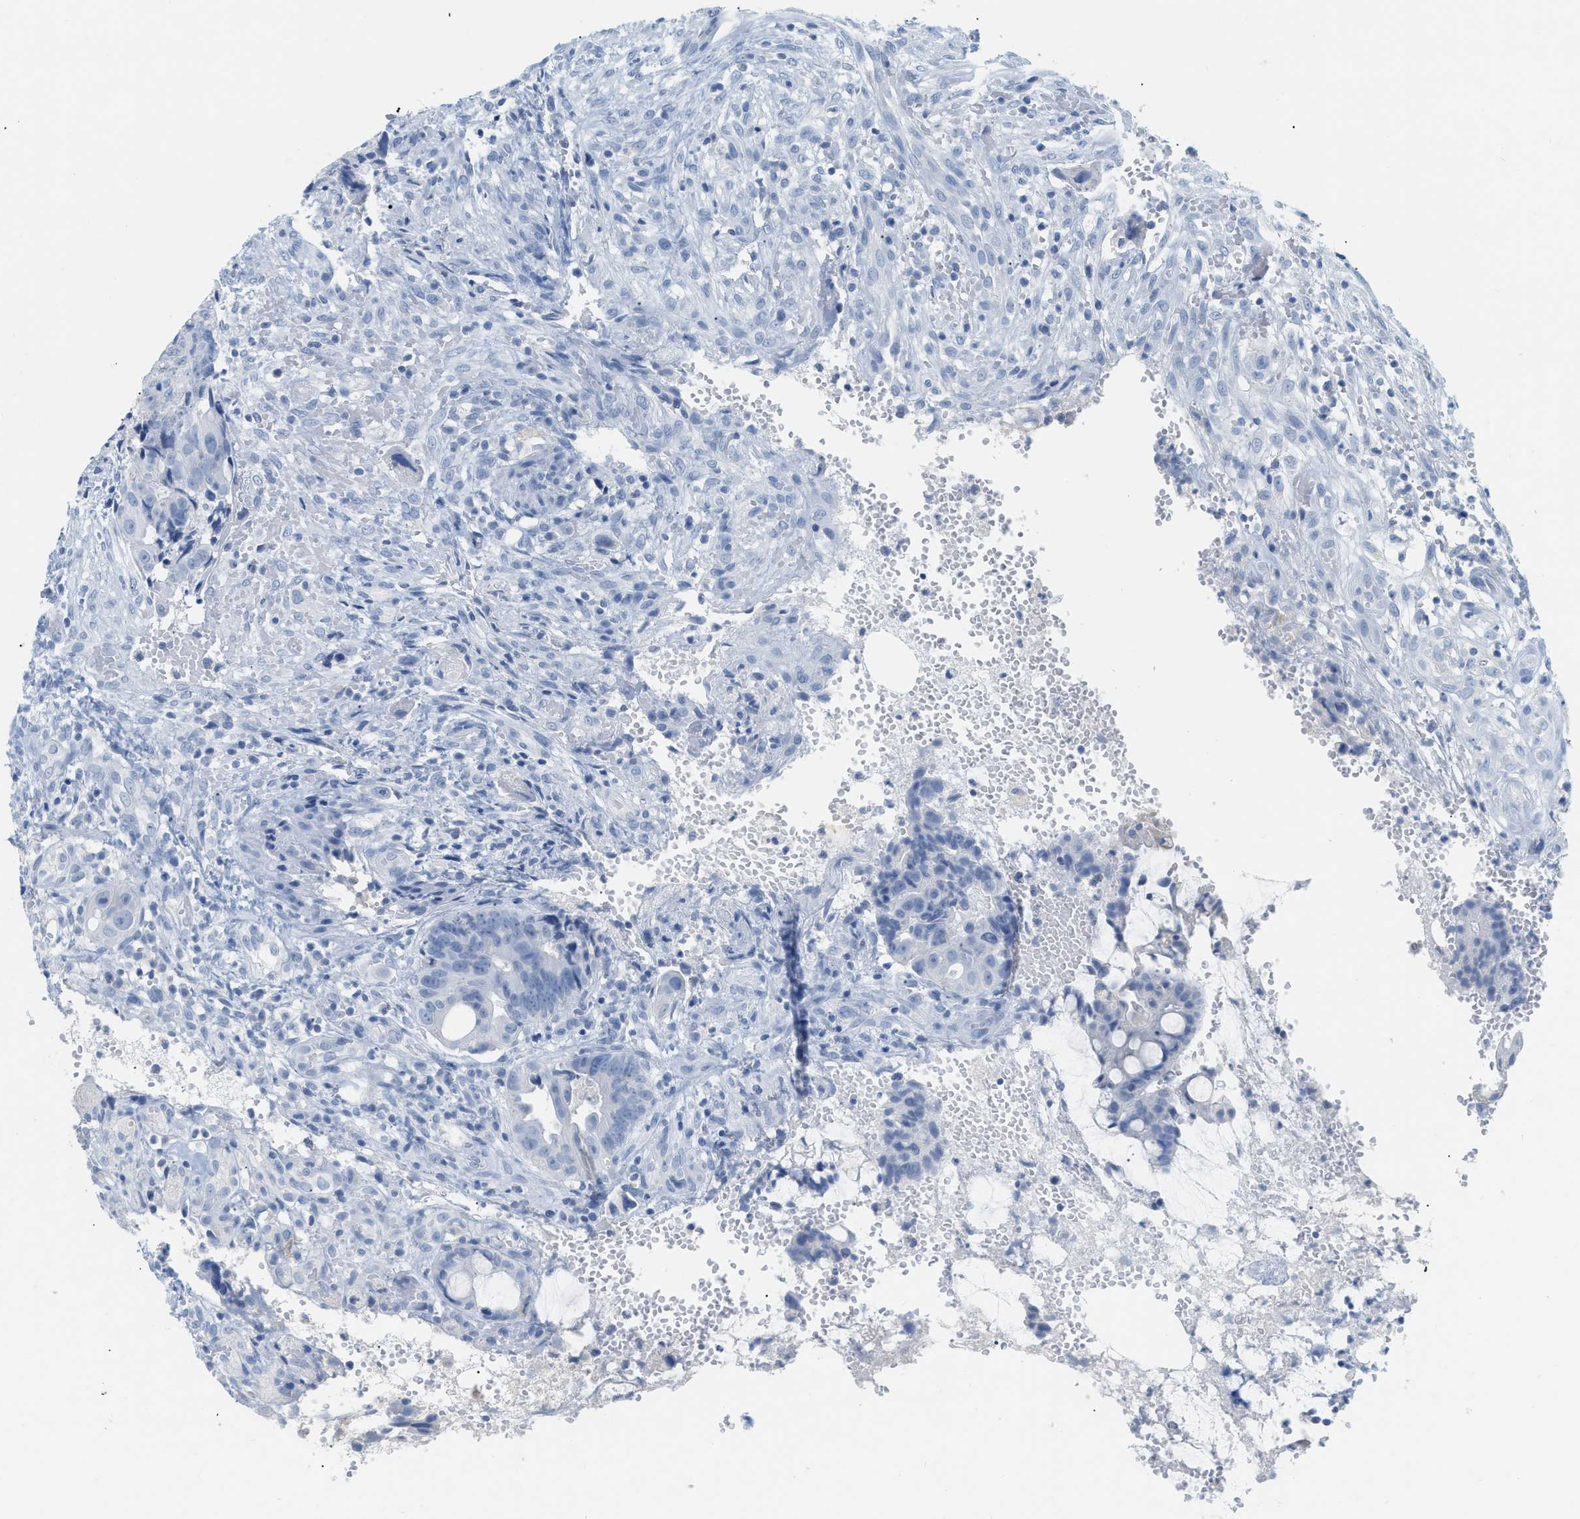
{"staining": {"intensity": "negative", "quantity": "none", "location": "none"}, "tissue": "colorectal cancer", "cell_type": "Tumor cells", "image_type": "cancer", "snomed": [{"axis": "morphology", "description": "Adenocarcinoma, NOS"}, {"axis": "topography", "description": "Colon"}], "caption": "Immunohistochemical staining of human colorectal adenocarcinoma displays no significant positivity in tumor cells.", "gene": "PAPPA", "patient": {"sex": "female", "age": 57}}